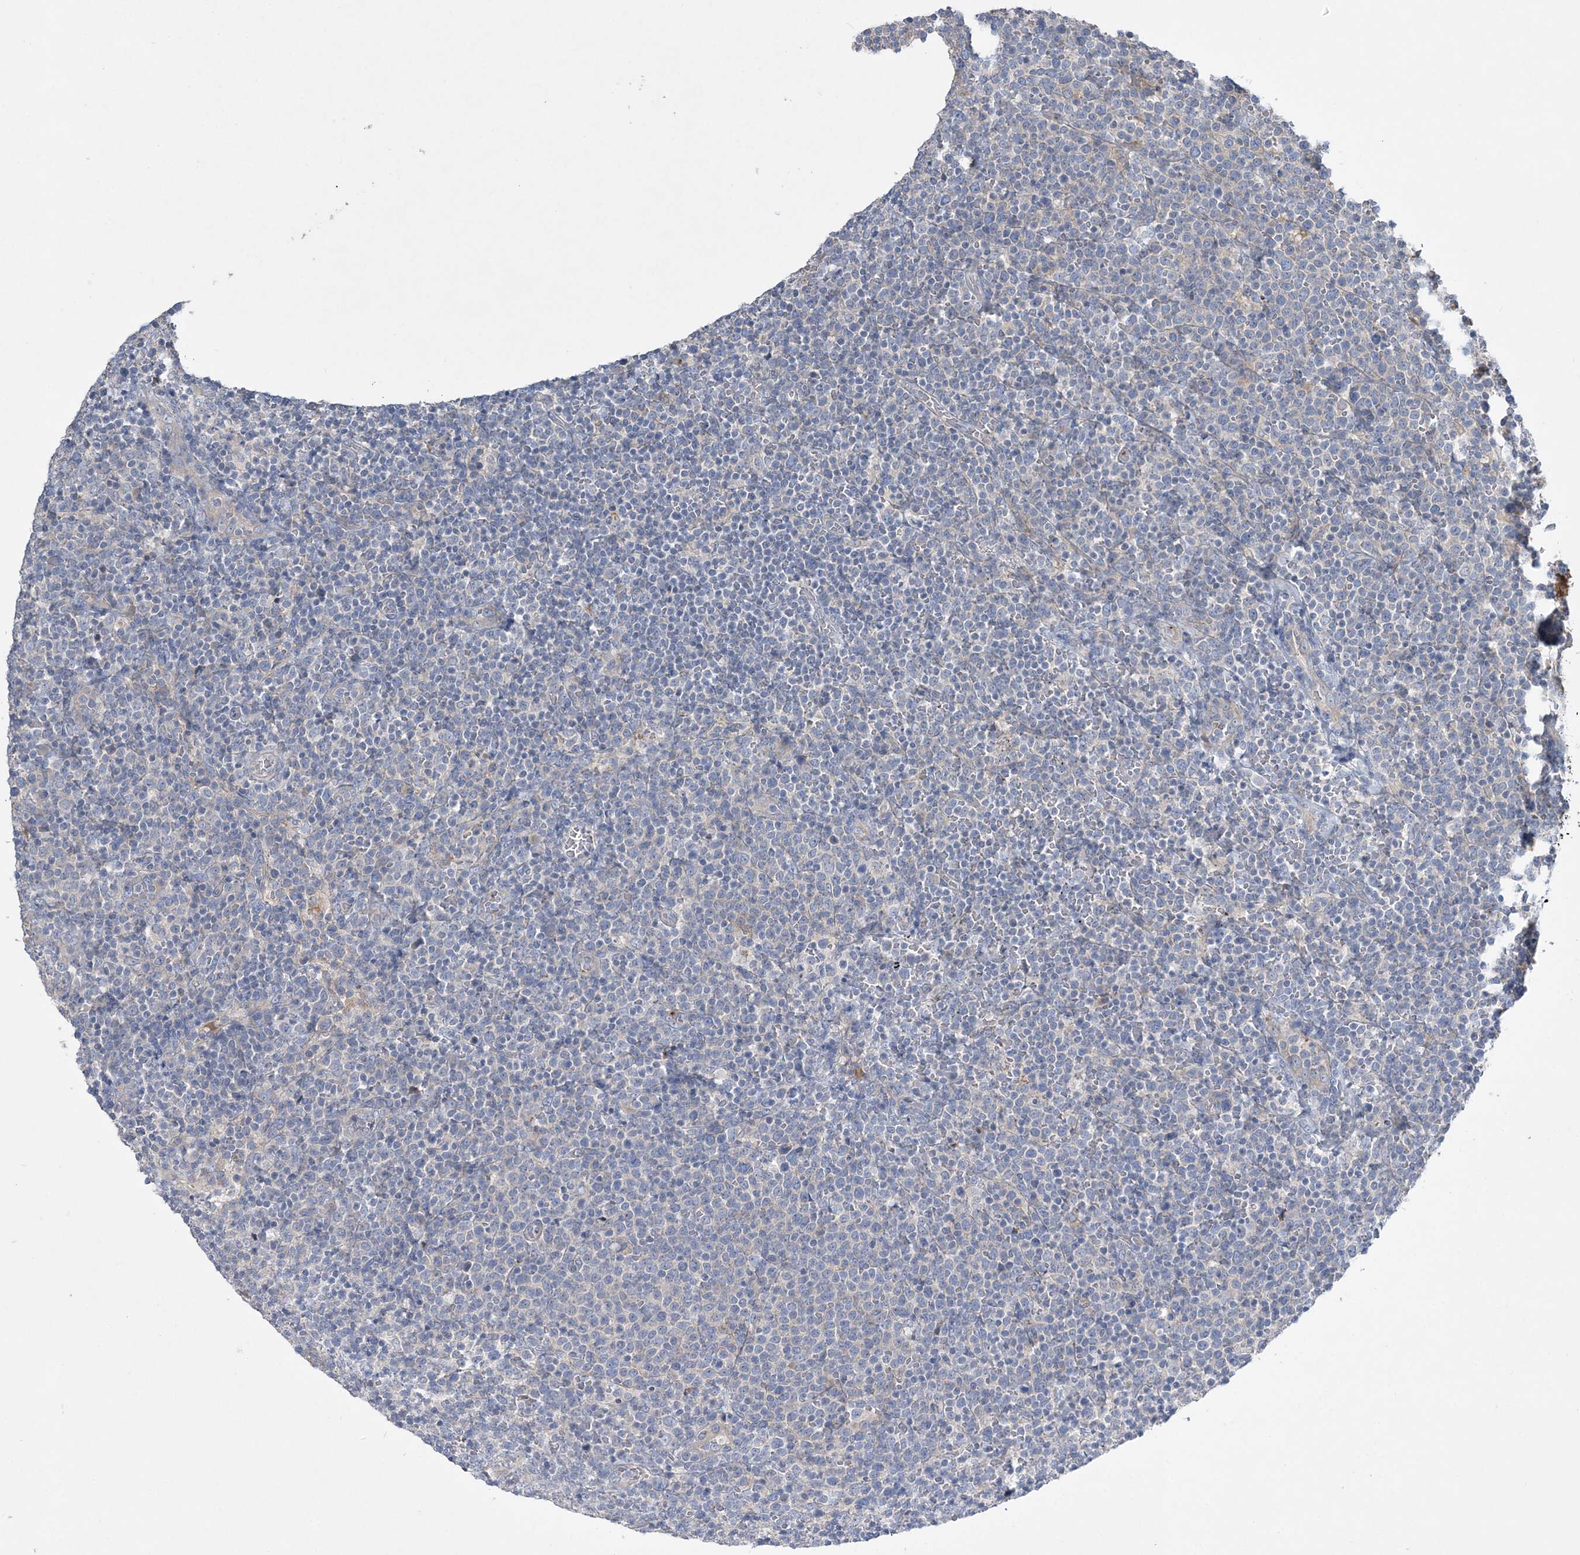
{"staining": {"intensity": "negative", "quantity": "none", "location": "none"}, "tissue": "lymphoma", "cell_type": "Tumor cells", "image_type": "cancer", "snomed": [{"axis": "morphology", "description": "Malignant lymphoma, non-Hodgkin's type, High grade"}, {"axis": "topography", "description": "Lymph node"}], "caption": "Immunohistochemistry (IHC) of high-grade malignant lymphoma, non-Hodgkin's type reveals no expression in tumor cells. (DAB (3,3'-diaminobenzidine) IHC with hematoxylin counter stain).", "gene": "ADCK2", "patient": {"sex": "male", "age": 61}}